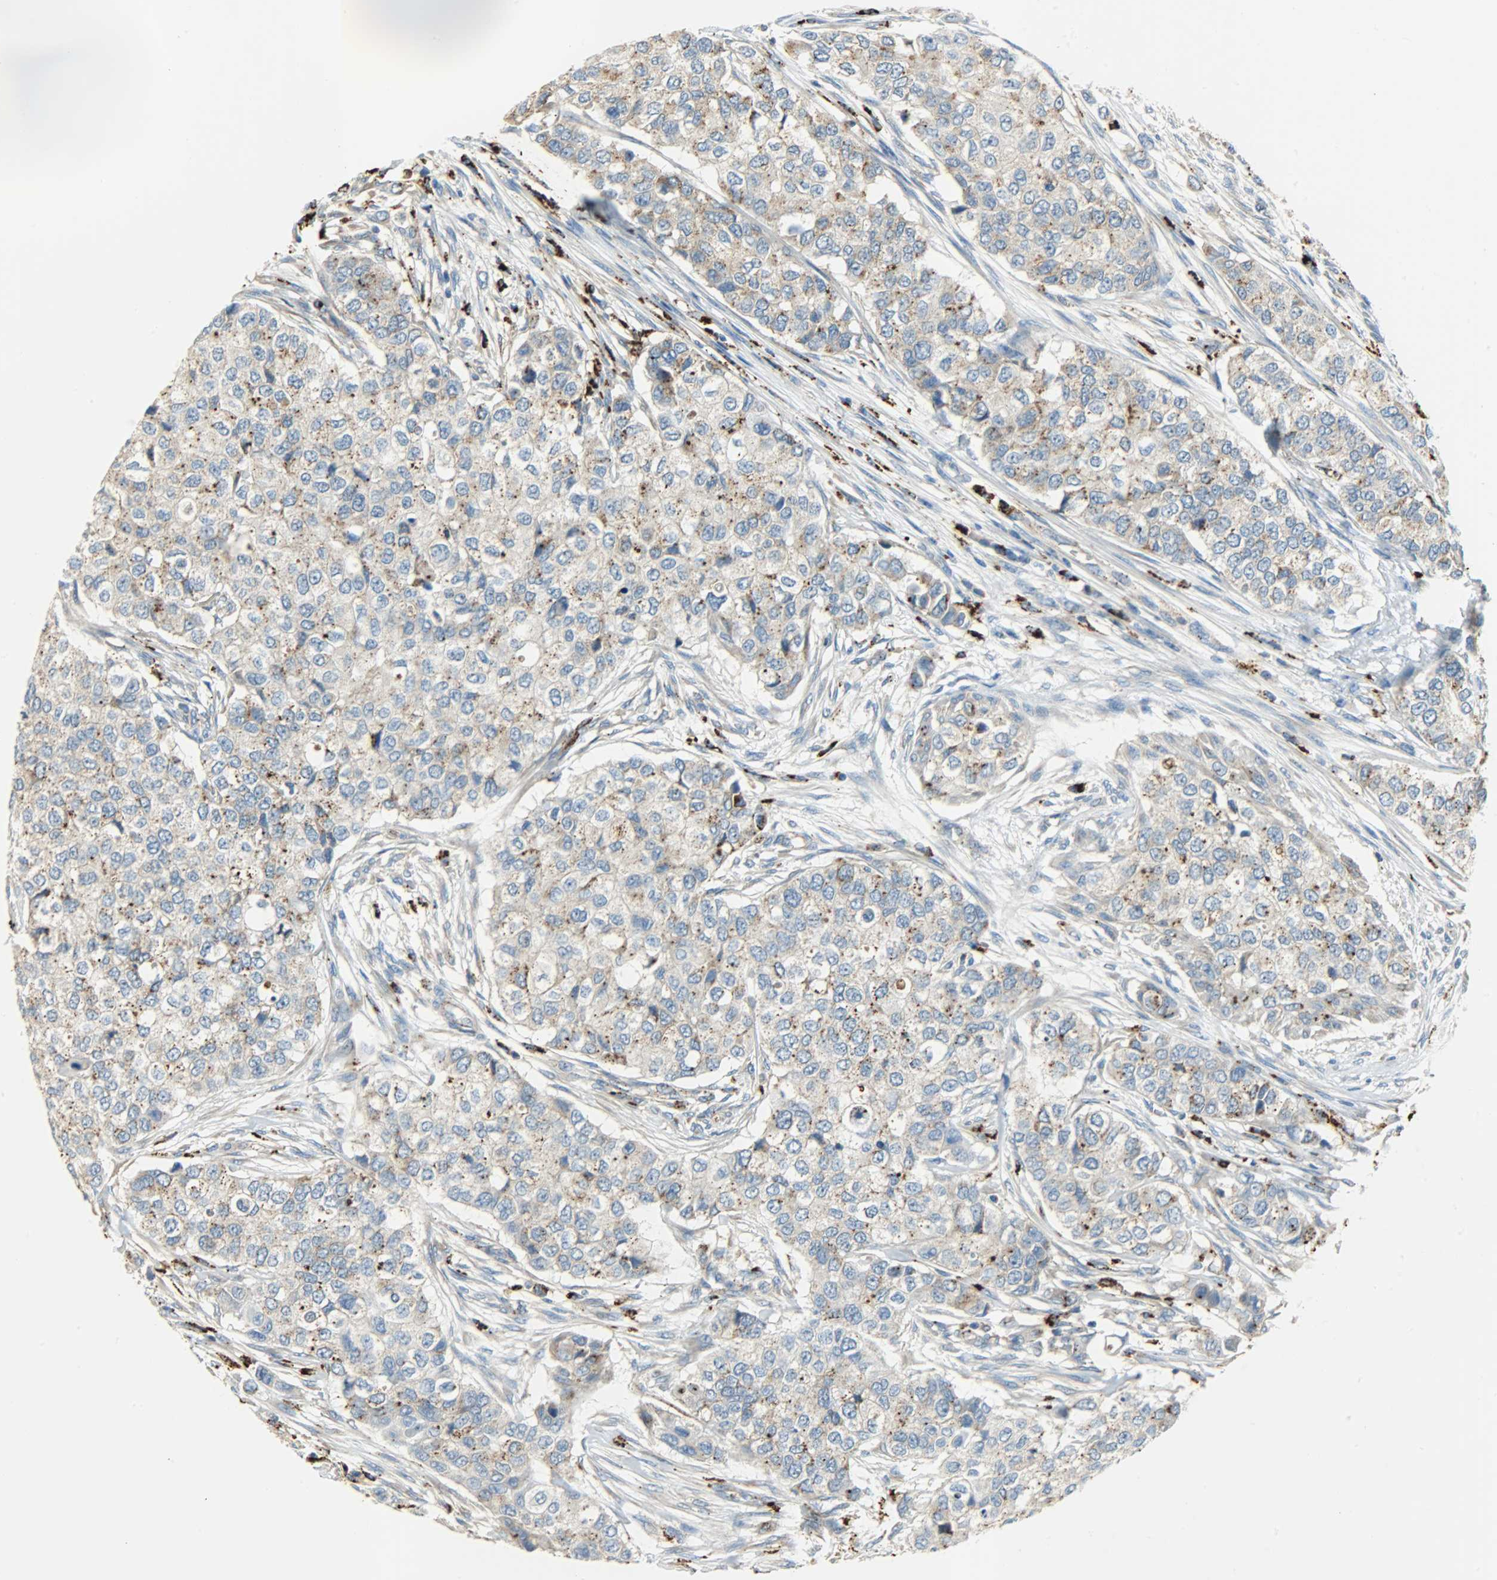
{"staining": {"intensity": "strong", "quantity": "<25%", "location": "cytoplasmic/membranous"}, "tissue": "breast cancer", "cell_type": "Tumor cells", "image_type": "cancer", "snomed": [{"axis": "morphology", "description": "Normal tissue, NOS"}, {"axis": "morphology", "description": "Duct carcinoma"}, {"axis": "topography", "description": "Breast"}], "caption": "IHC staining of invasive ductal carcinoma (breast), which exhibits medium levels of strong cytoplasmic/membranous positivity in approximately <25% of tumor cells indicating strong cytoplasmic/membranous protein expression. The staining was performed using DAB (brown) for protein detection and nuclei were counterstained in hematoxylin (blue).", "gene": "ASAH1", "patient": {"sex": "female", "age": 49}}